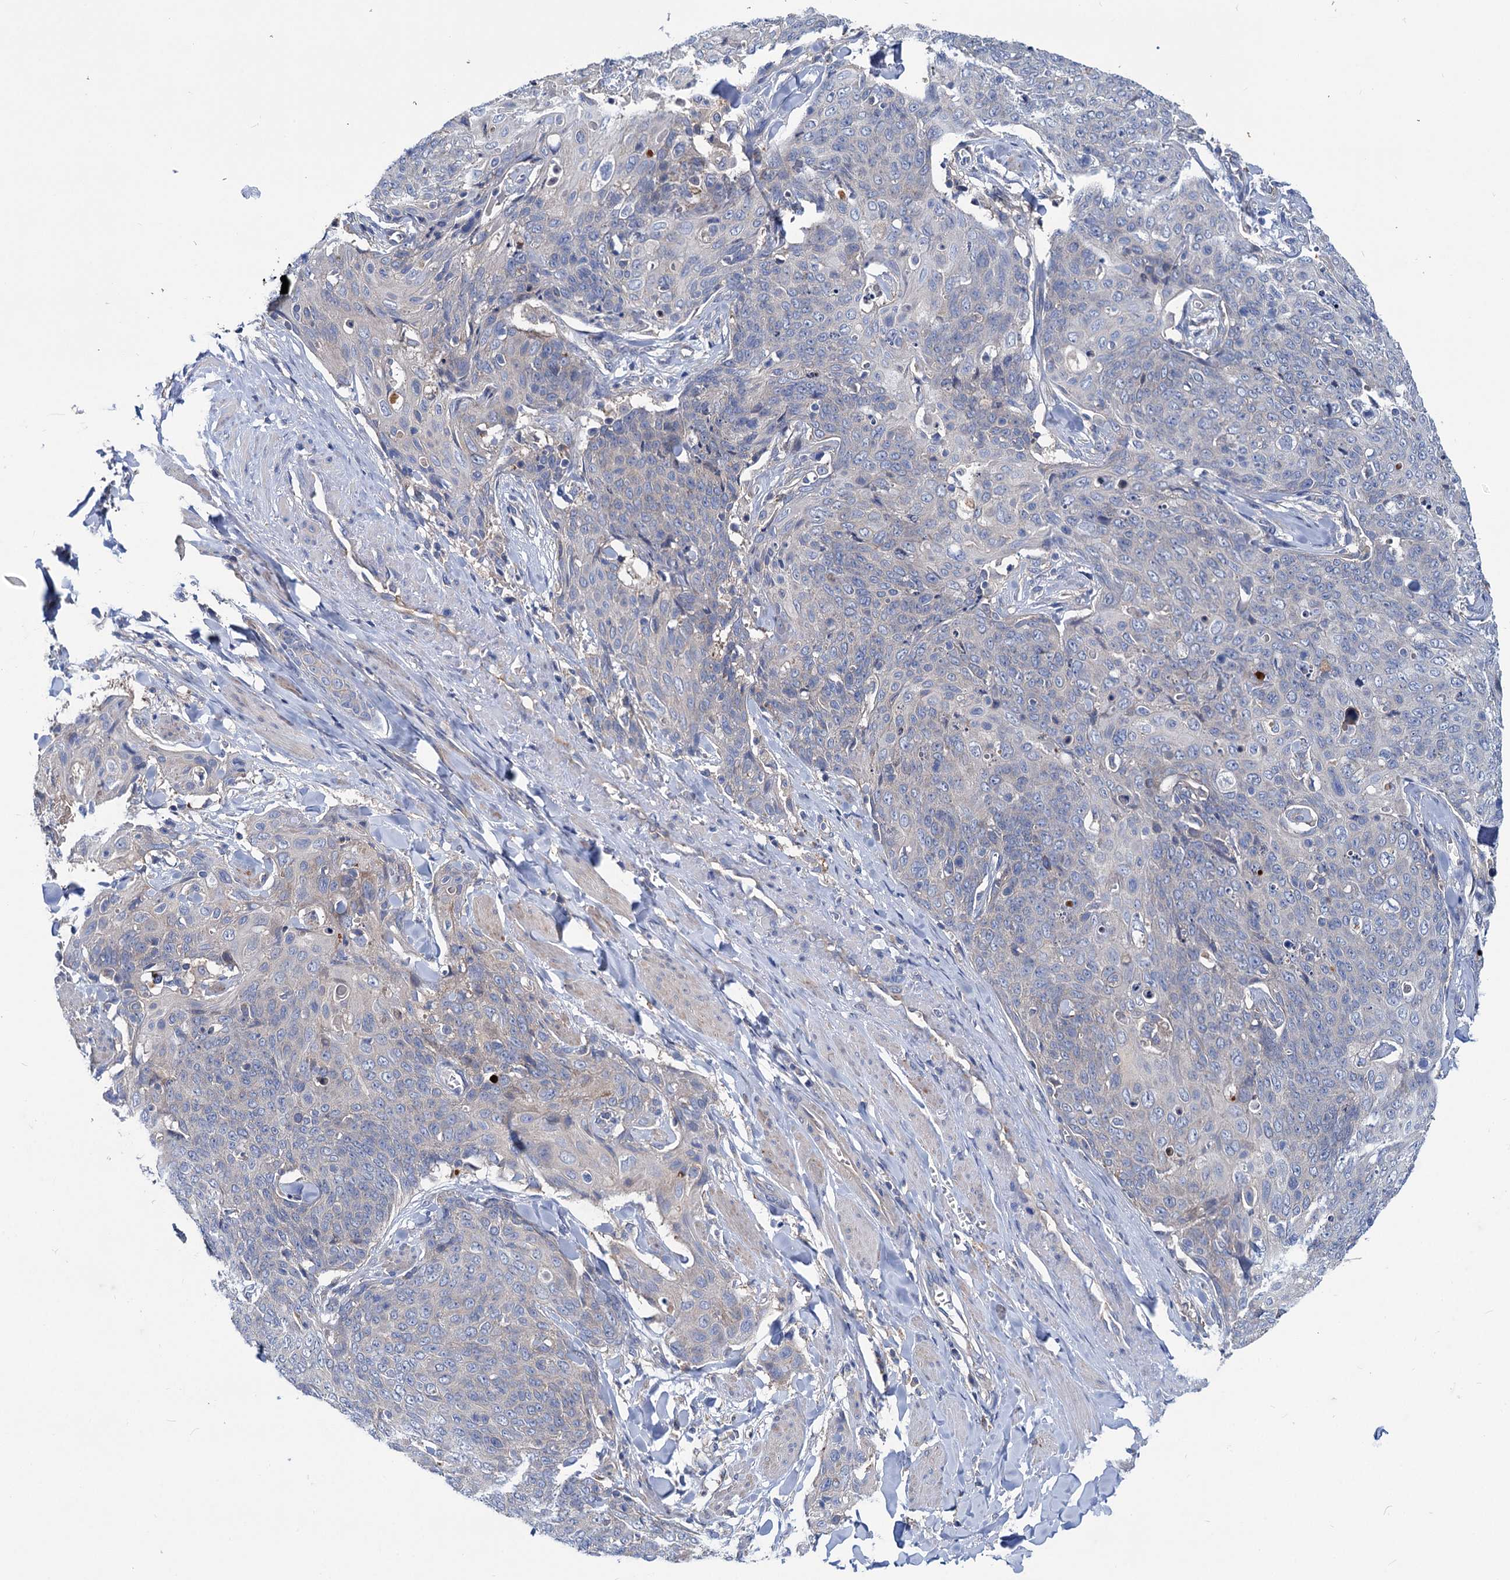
{"staining": {"intensity": "negative", "quantity": "none", "location": "none"}, "tissue": "skin cancer", "cell_type": "Tumor cells", "image_type": "cancer", "snomed": [{"axis": "morphology", "description": "Squamous cell carcinoma, NOS"}, {"axis": "topography", "description": "Skin"}, {"axis": "topography", "description": "Vulva"}], "caption": "Skin squamous cell carcinoma was stained to show a protein in brown. There is no significant expression in tumor cells. (Immunohistochemistry (ihc), brightfield microscopy, high magnification).", "gene": "TRIM55", "patient": {"sex": "female", "age": 85}}